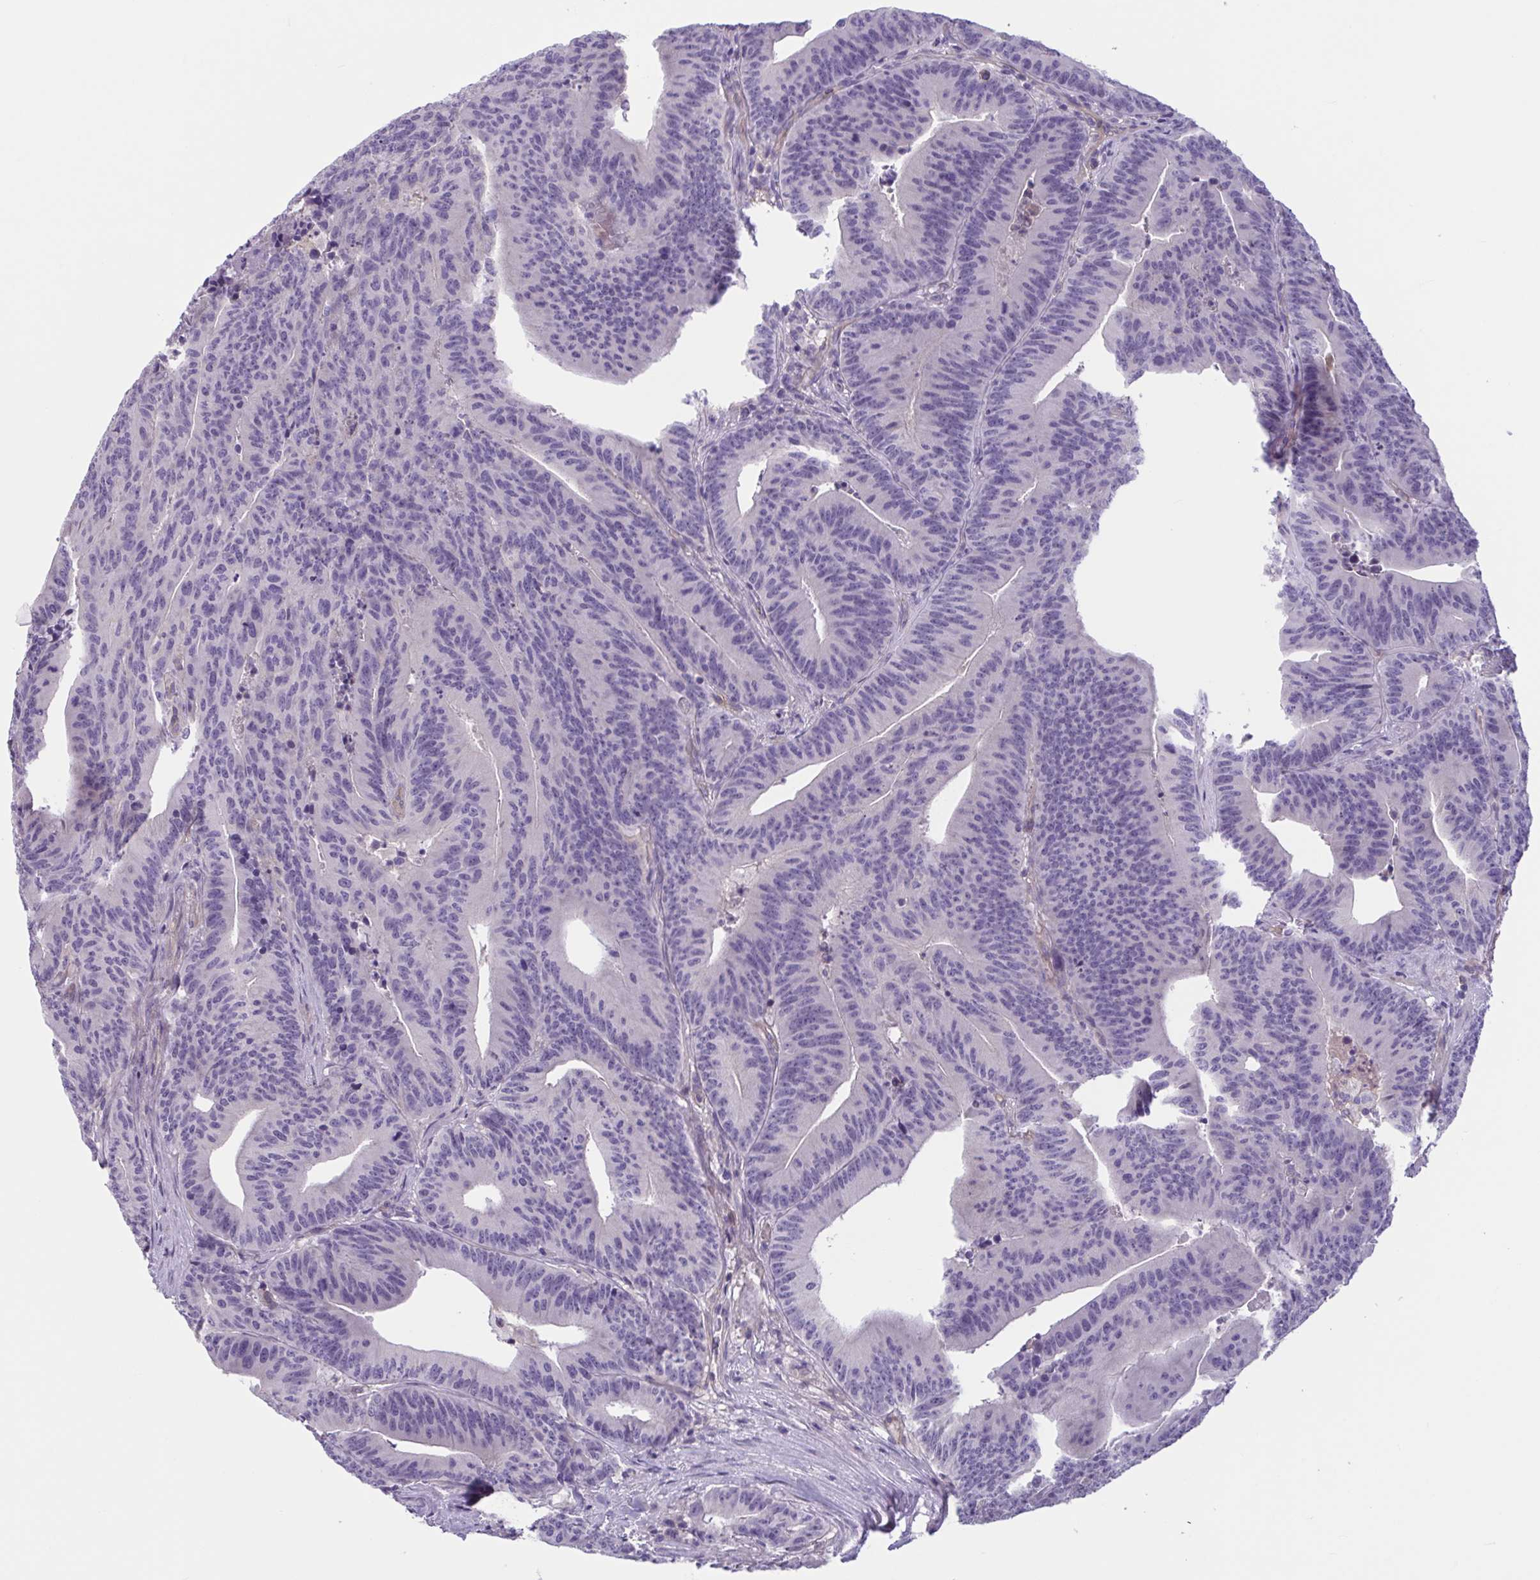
{"staining": {"intensity": "negative", "quantity": "none", "location": "none"}, "tissue": "colorectal cancer", "cell_type": "Tumor cells", "image_type": "cancer", "snomed": [{"axis": "morphology", "description": "Adenocarcinoma, NOS"}, {"axis": "topography", "description": "Colon"}], "caption": "Protein analysis of colorectal cancer (adenocarcinoma) demonstrates no significant positivity in tumor cells.", "gene": "TTC7B", "patient": {"sex": "female", "age": 78}}